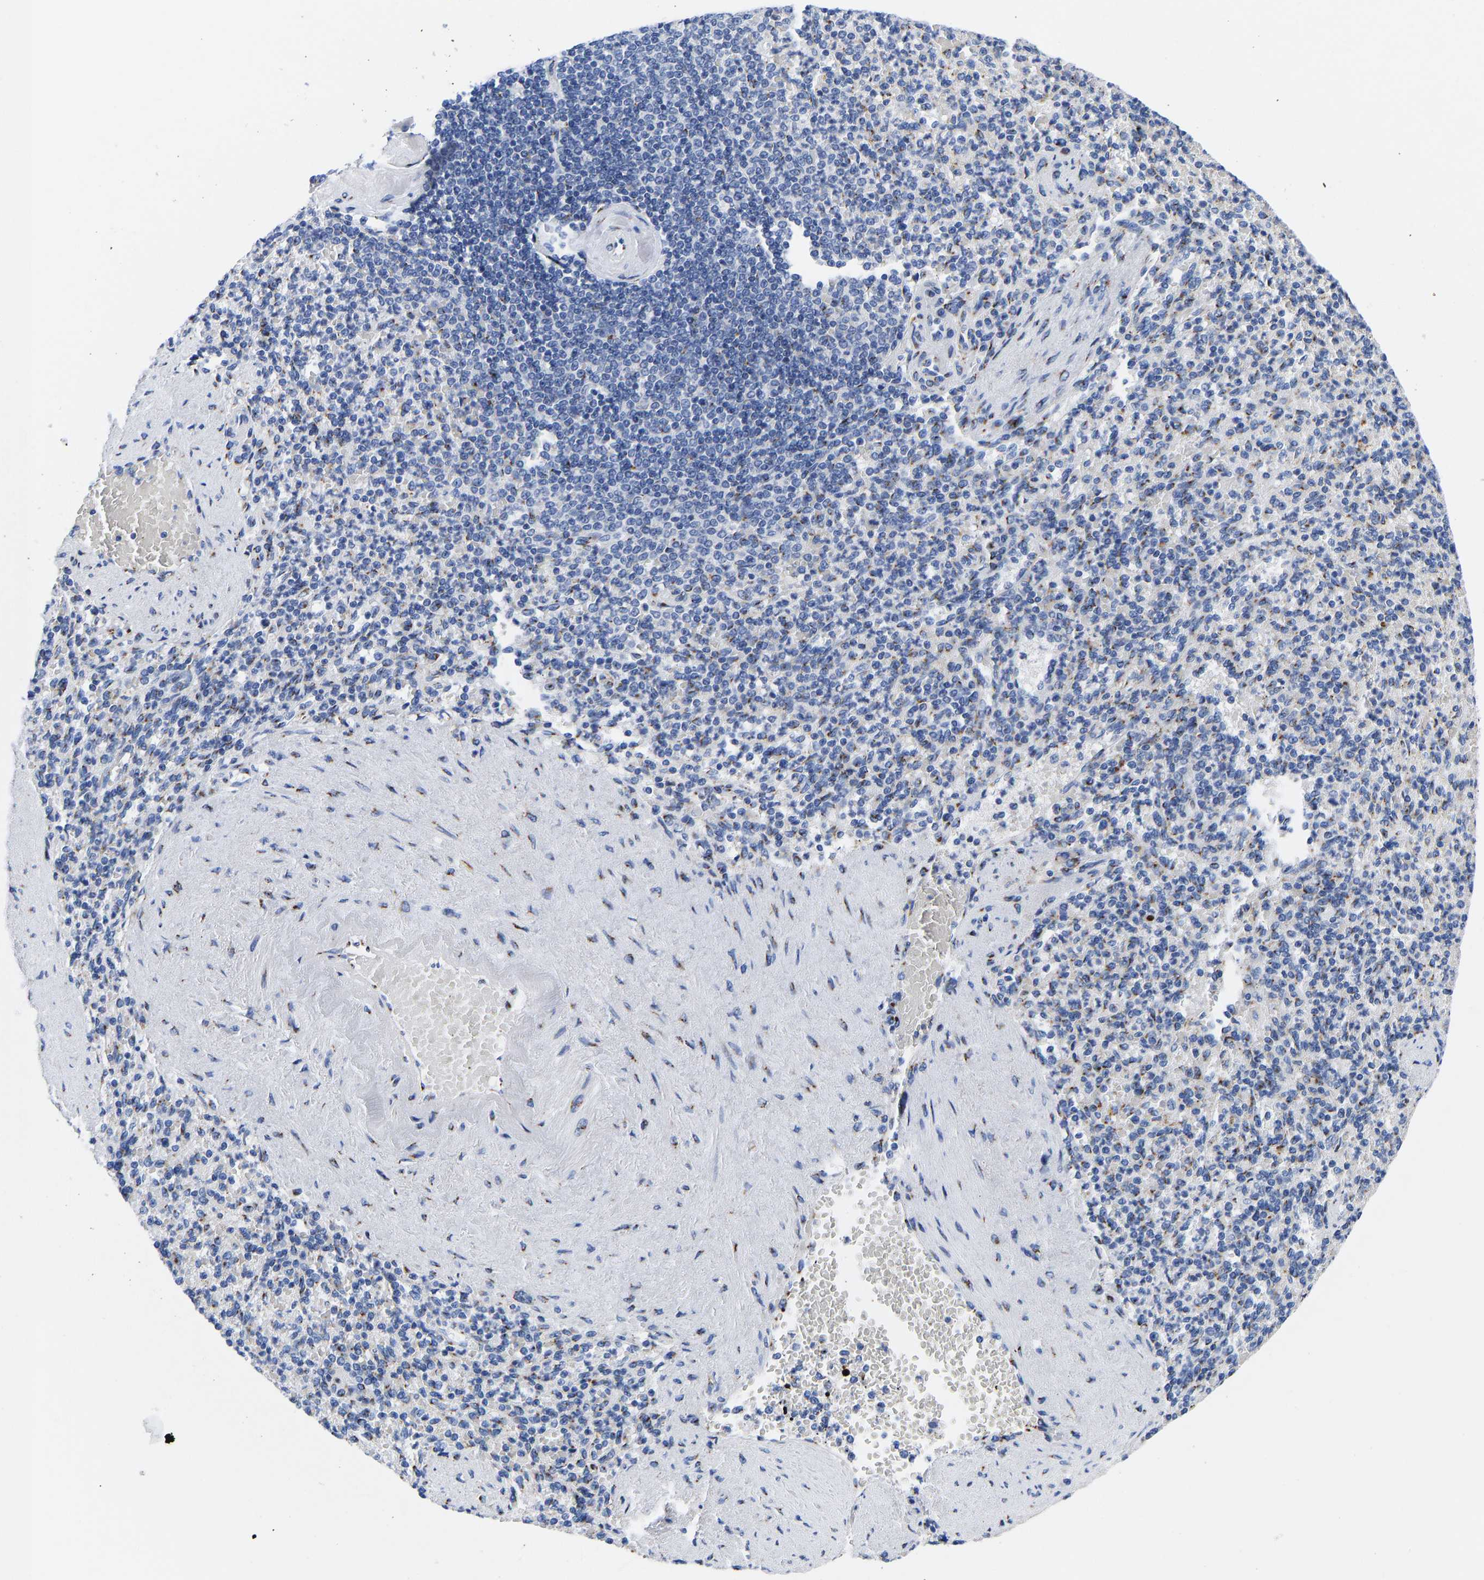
{"staining": {"intensity": "moderate", "quantity": "25%-75%", "location": "cytoplasmic/membranous"}, "tissue": "spleen", "cell_type": "Cells in red pulp", "image_type": "normal", "snomed": [{"axis": "morphology", "description": "Normal tissue, NOS"}, {"axis": "topography", "description": "Spleen"}], "caption": "Moderate cytoplasmic/membranous expression for a protein is seen in approximately 25%-75% of cells in red pulp of unremarkable spleen using immunohistochemistry (IHC).", "gene": "TMEM87A", "patient": {"sex": "female", "age": 74}}